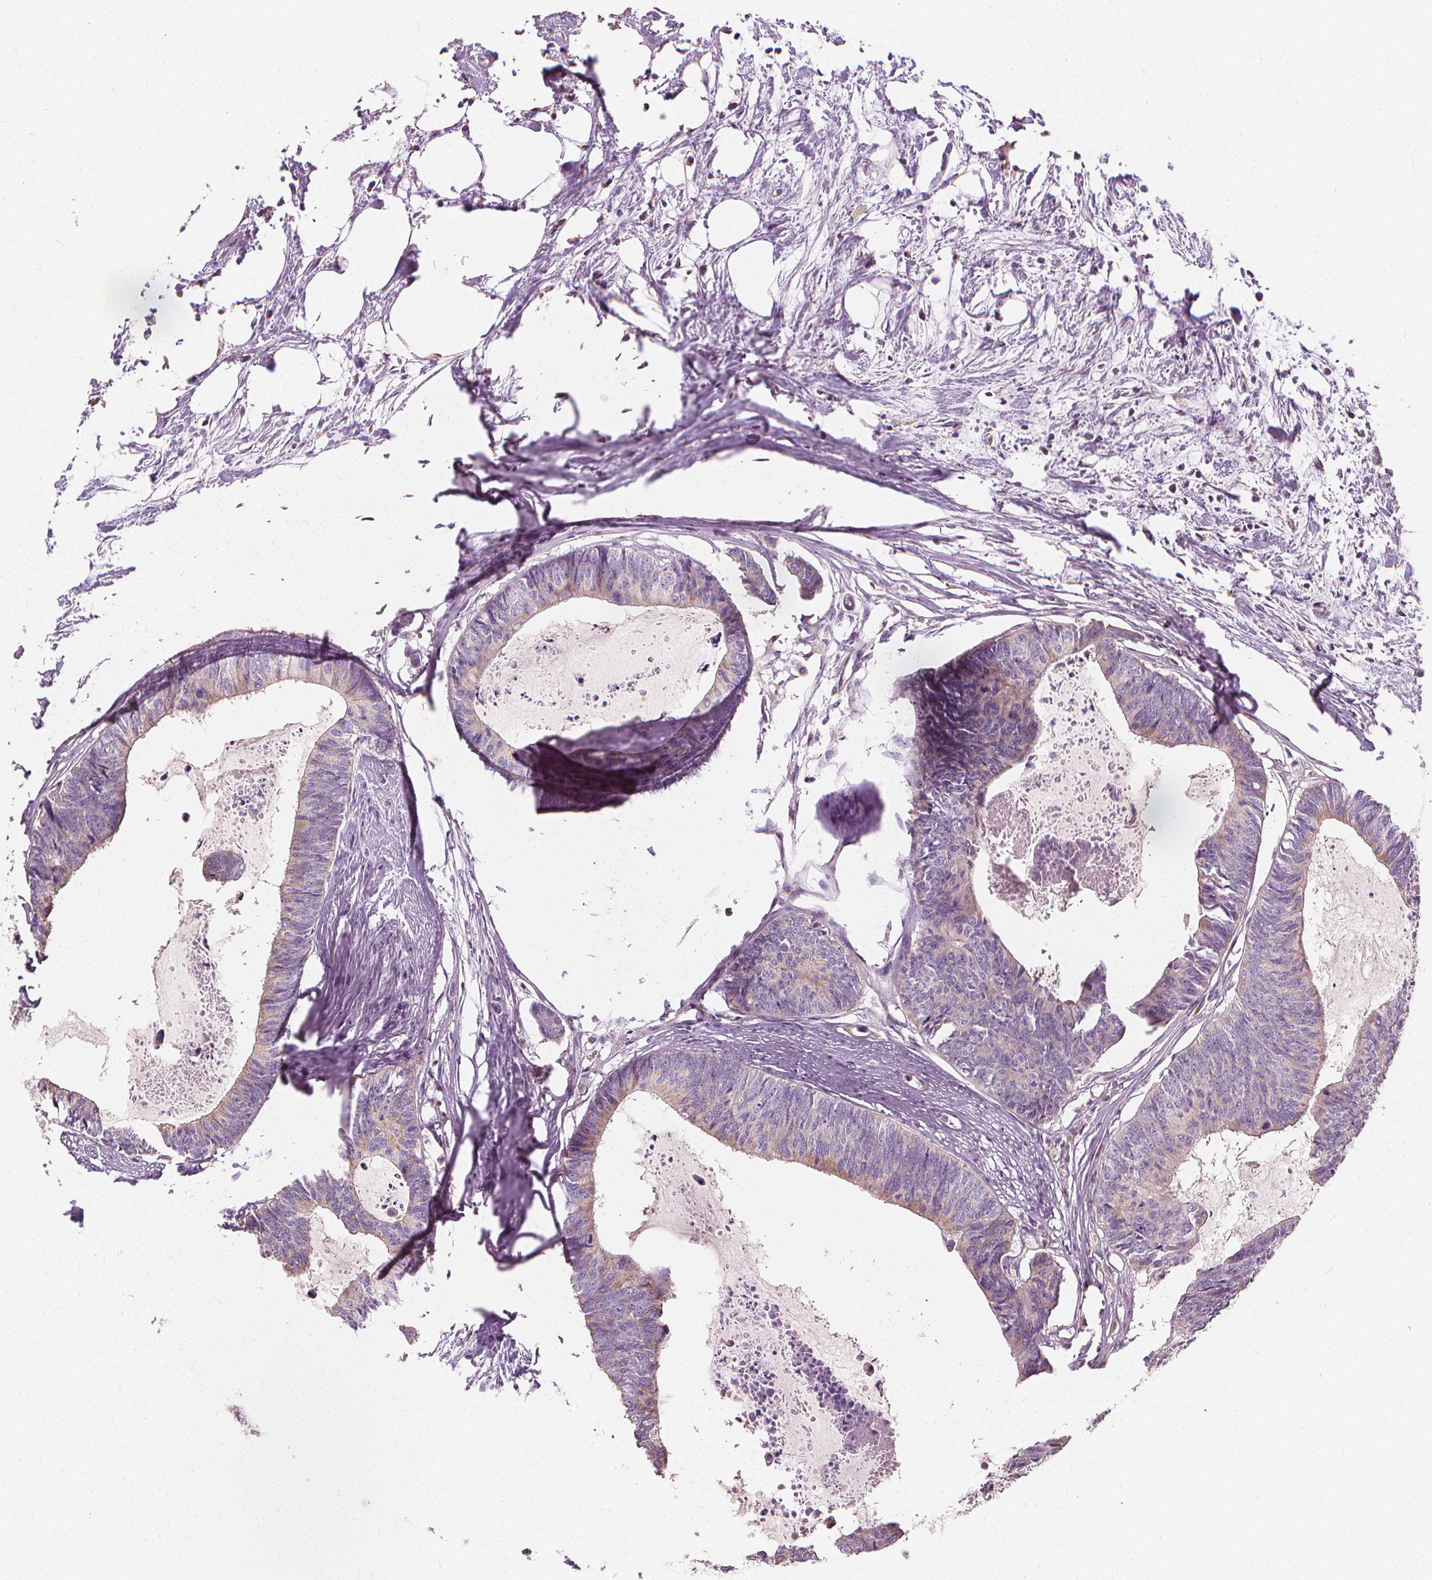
{"staining": {"intensity": "weak", "quantity": "25%-75%", "location": "cytoplasmic/membranous"}, "tissue": "colorectal cancer", "cell_type": "Tumor cells", "image_type": "cancer", "snomed": [{"axis": "morphology", "description": "Adenocarcinoma, NOS"}, {"axis": "topography", "description": "Colon"}, {"axis": "topography", "description": "Rectum"}], "caption": "Adenocarcinoma (colorectal) stained with DAB (3,3'-diaminobenzidine) immunohistochemistry (IHC) shows low levels of weak cytoplasmic/membranous staining in about 25%-75% of tumor cells.", "gene": "RAB20", "patient": {"sex": "male", "age": 57}}